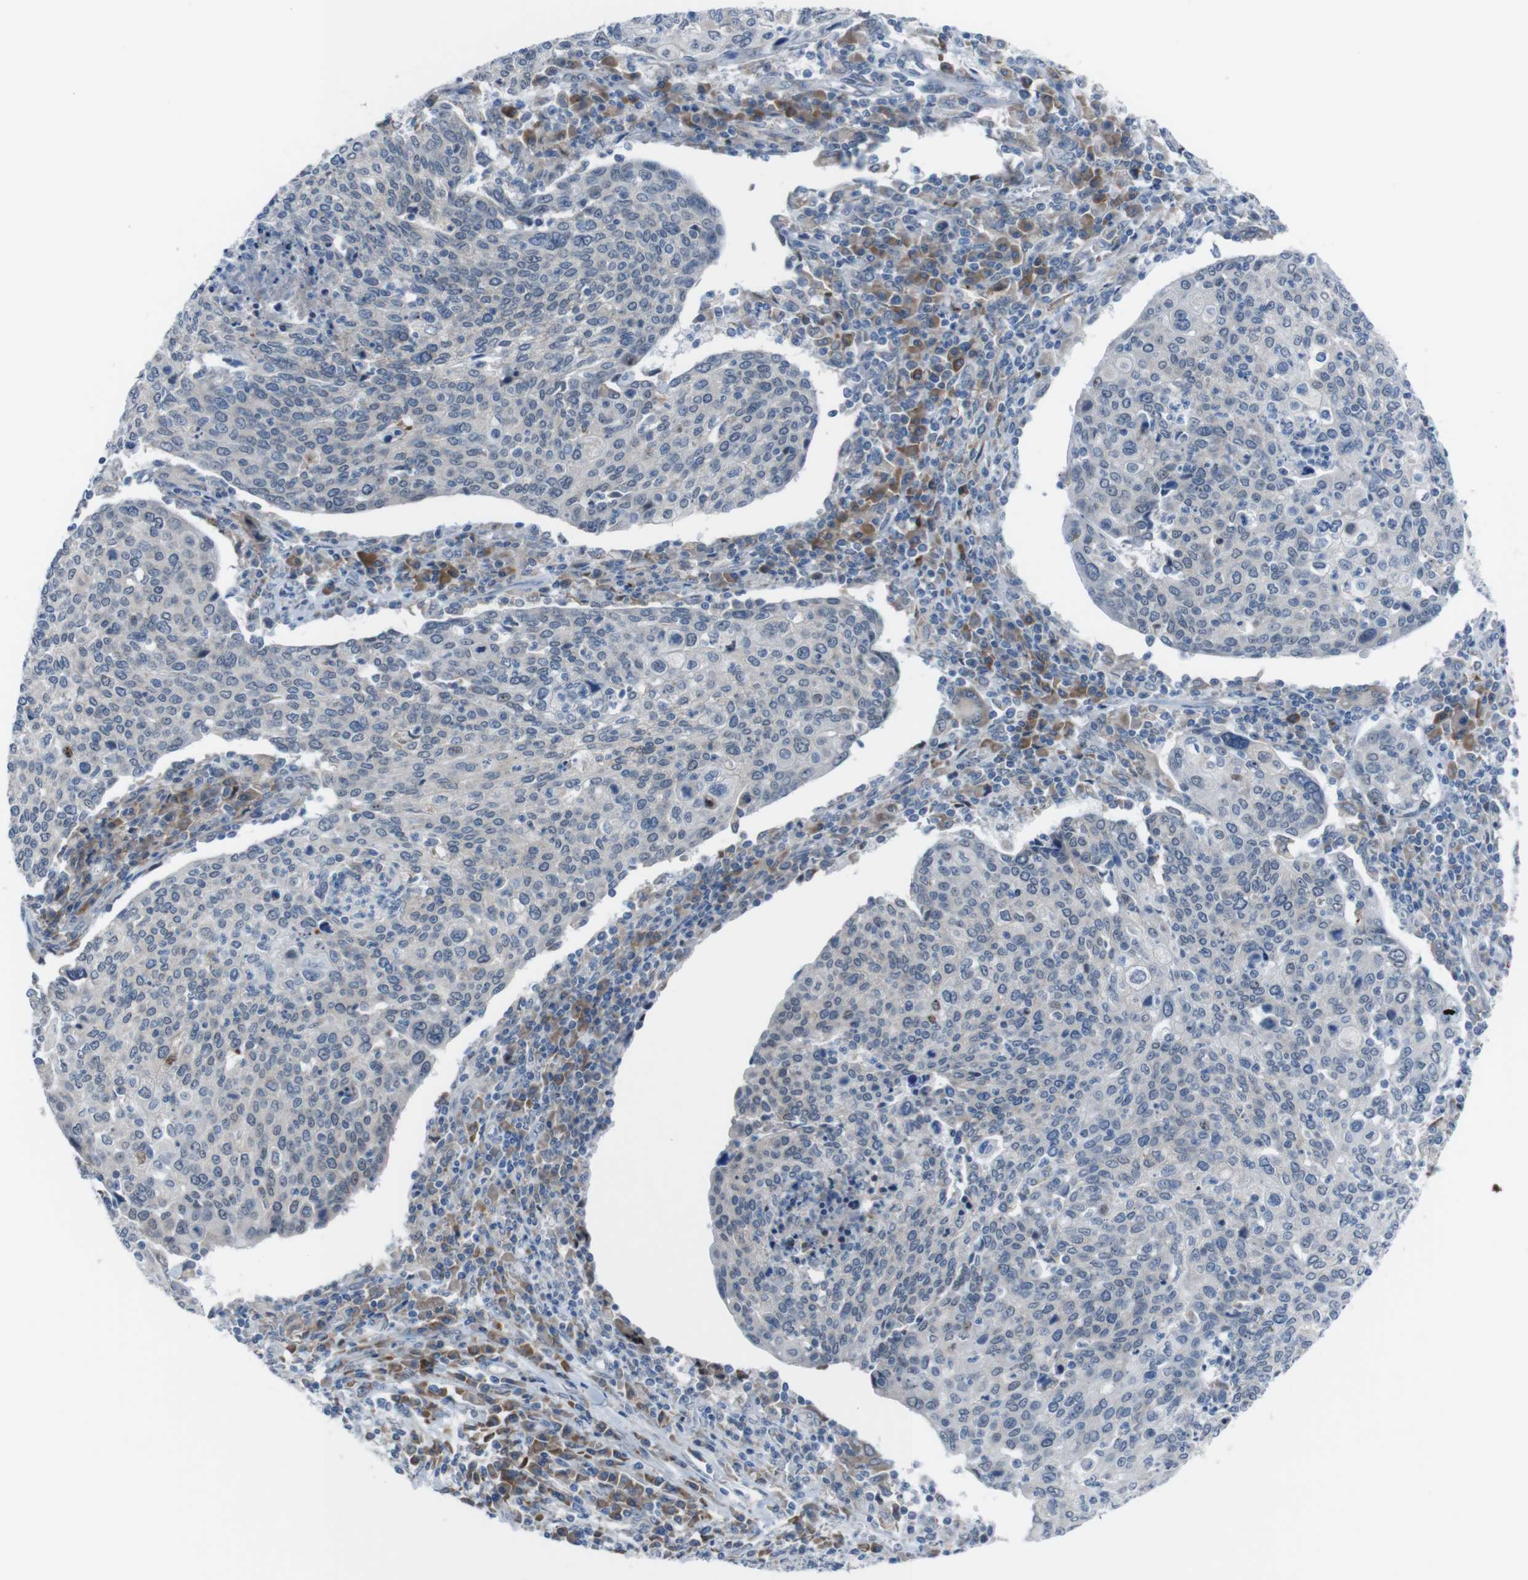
{"staining": {"intensity": "negative", "quantity": "none", "location": "none"}, "tissue": "cervical cancer", "cell_type": "Tumor cells", "image_type": "cancer", "snomed": [{"axis": "morphology", "description": "Squamous cell carcinoma, NOS"}, {"axis": "topography", "description": "Cervix"}], "caption": "The IHC histopathology image has no significant positivity in tumor cells of cervical cancer tissue.", "gene": "CDH22", "patient": {"sex": "female", "age": 40}}